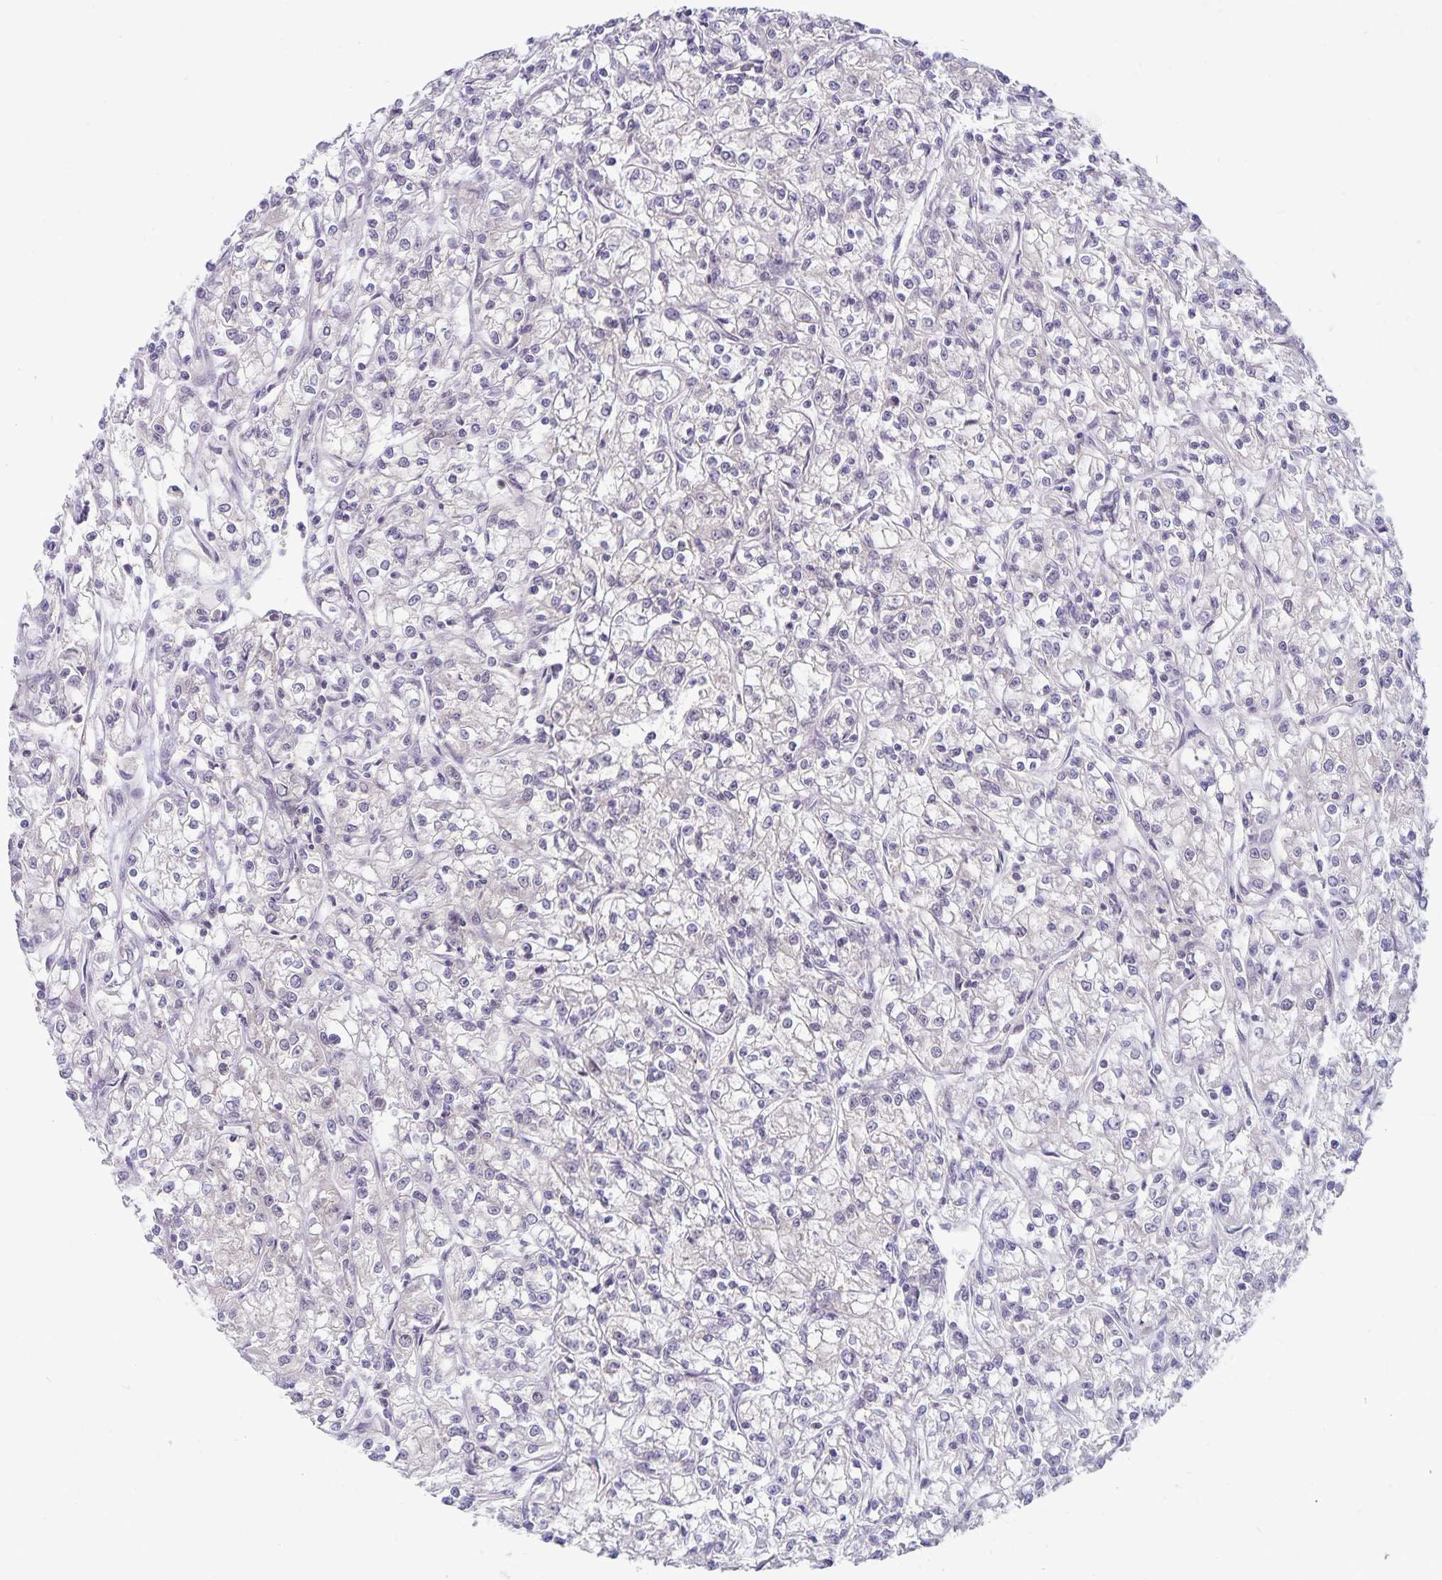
{"staining": {"intensity": "negative", "quantity": "none", "location": "none"}, "tissue": "renal cancer", "cell_type": "Tumor cells", "image_type": "cancer", "snomed": [{"axis": "morphology", "description": "Adenocarcinoma, NOS"}, {"axis": "topography", "description": "Kidney"}], "caption": "A micrograph of human renal adenocarcinoma is negative for staining in tumor cells. The staining is performed using DAB brown chromogen with nuclei counter-stained in using hematoxylin.", "gene": "EXOC6B", "patient": {"sex": "female", "age": 59}}